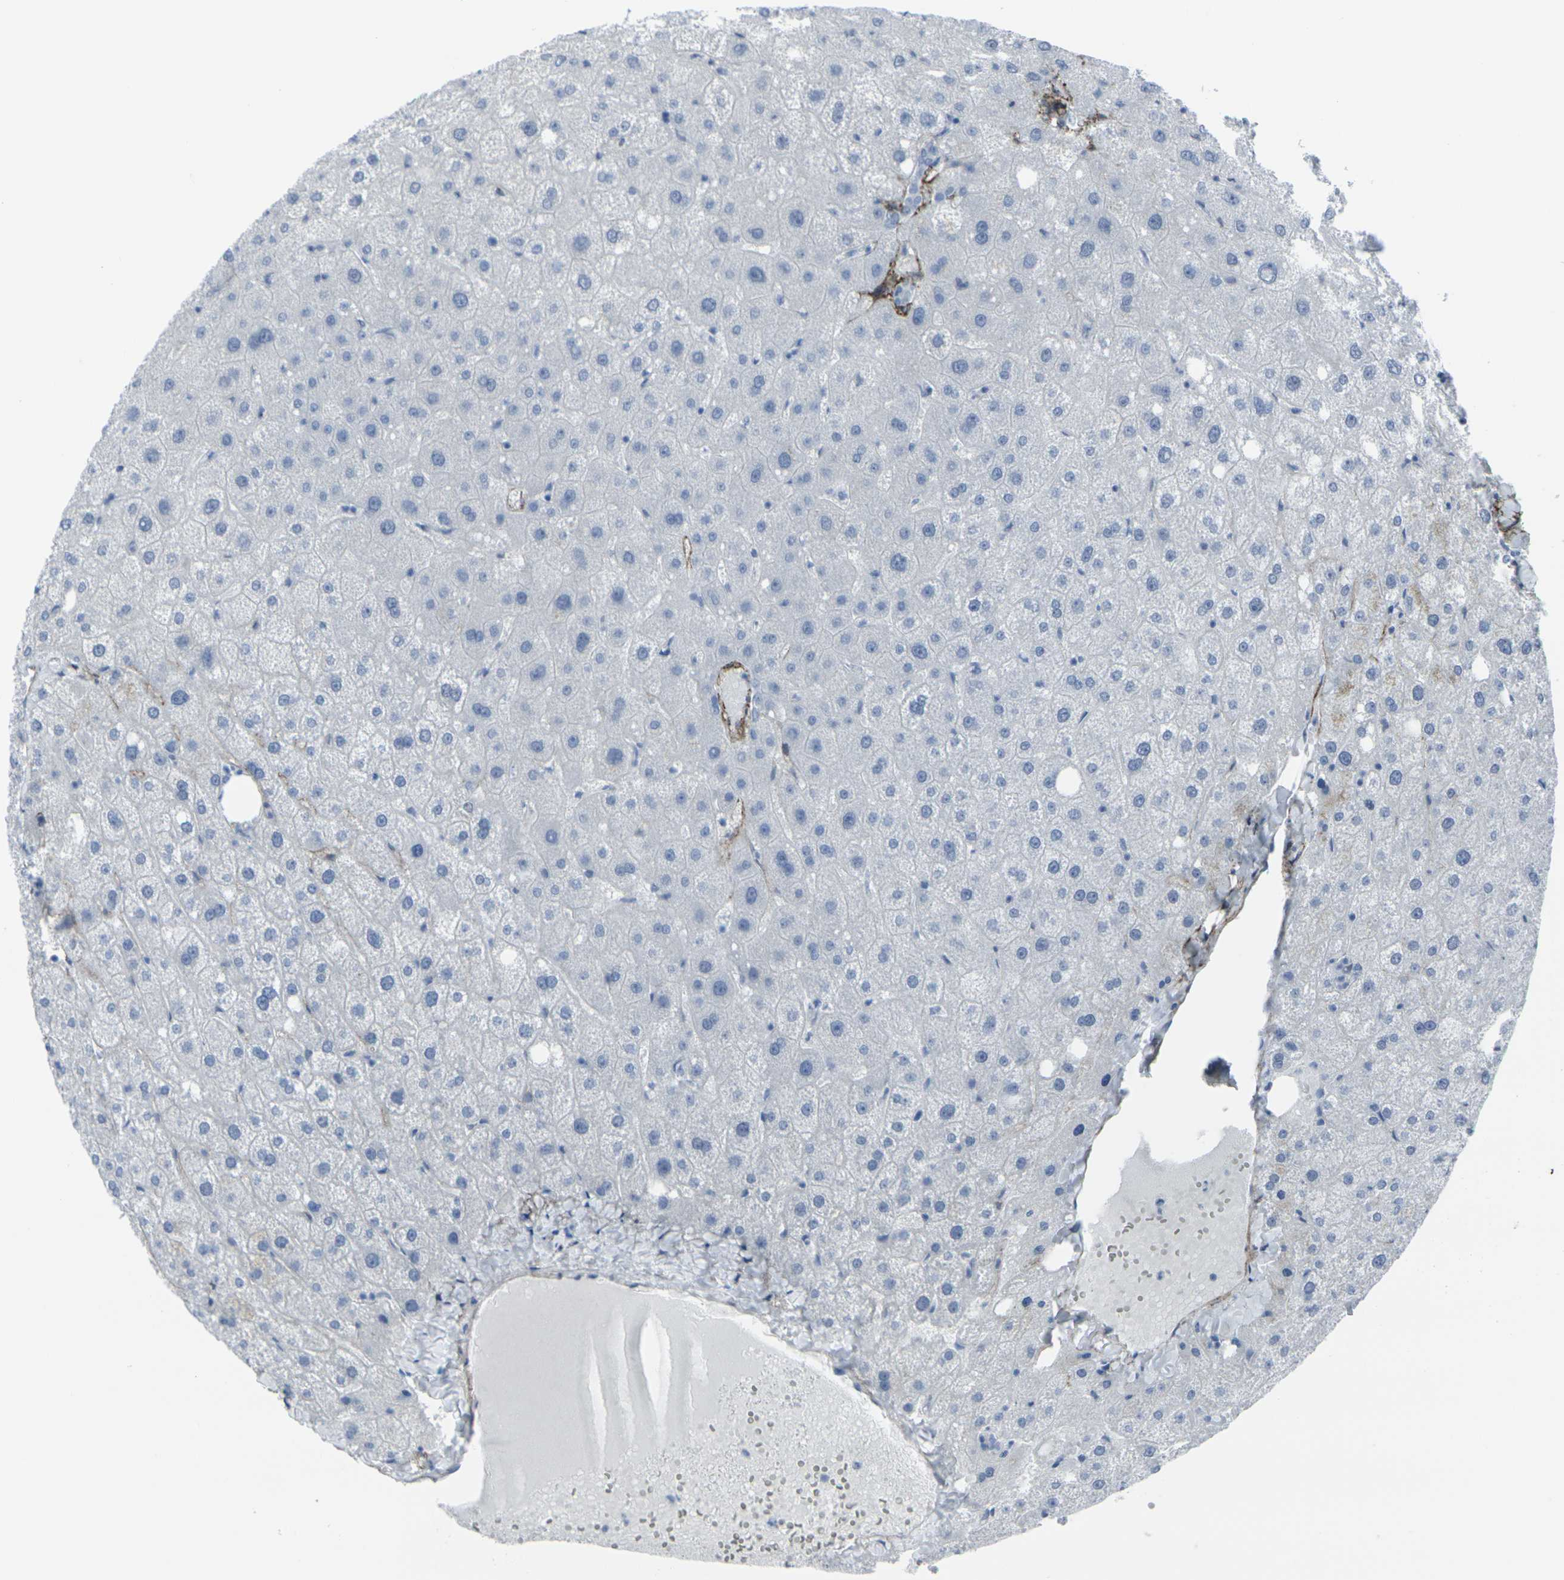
{"staining": {"intensity": "negative", "quantity": "none", "location": "none"}, "tissue": "liver", "cell_type": "Cholangiocytes", "image_type": "normal", "snomed": [{"axis": "morphology", "description": "Normal tissue, NOS"}, {"axis": "topography", "description": "Liver"}], "caption": "This is a histopathology image of immunohistochemistry staining of benign liver, which shows no staining in cholangiocytes. (DAB immunohistochemistry (IHC), high magnification).", "gene": "CDH11", "patient": {"sex": "male", "age": 73}}